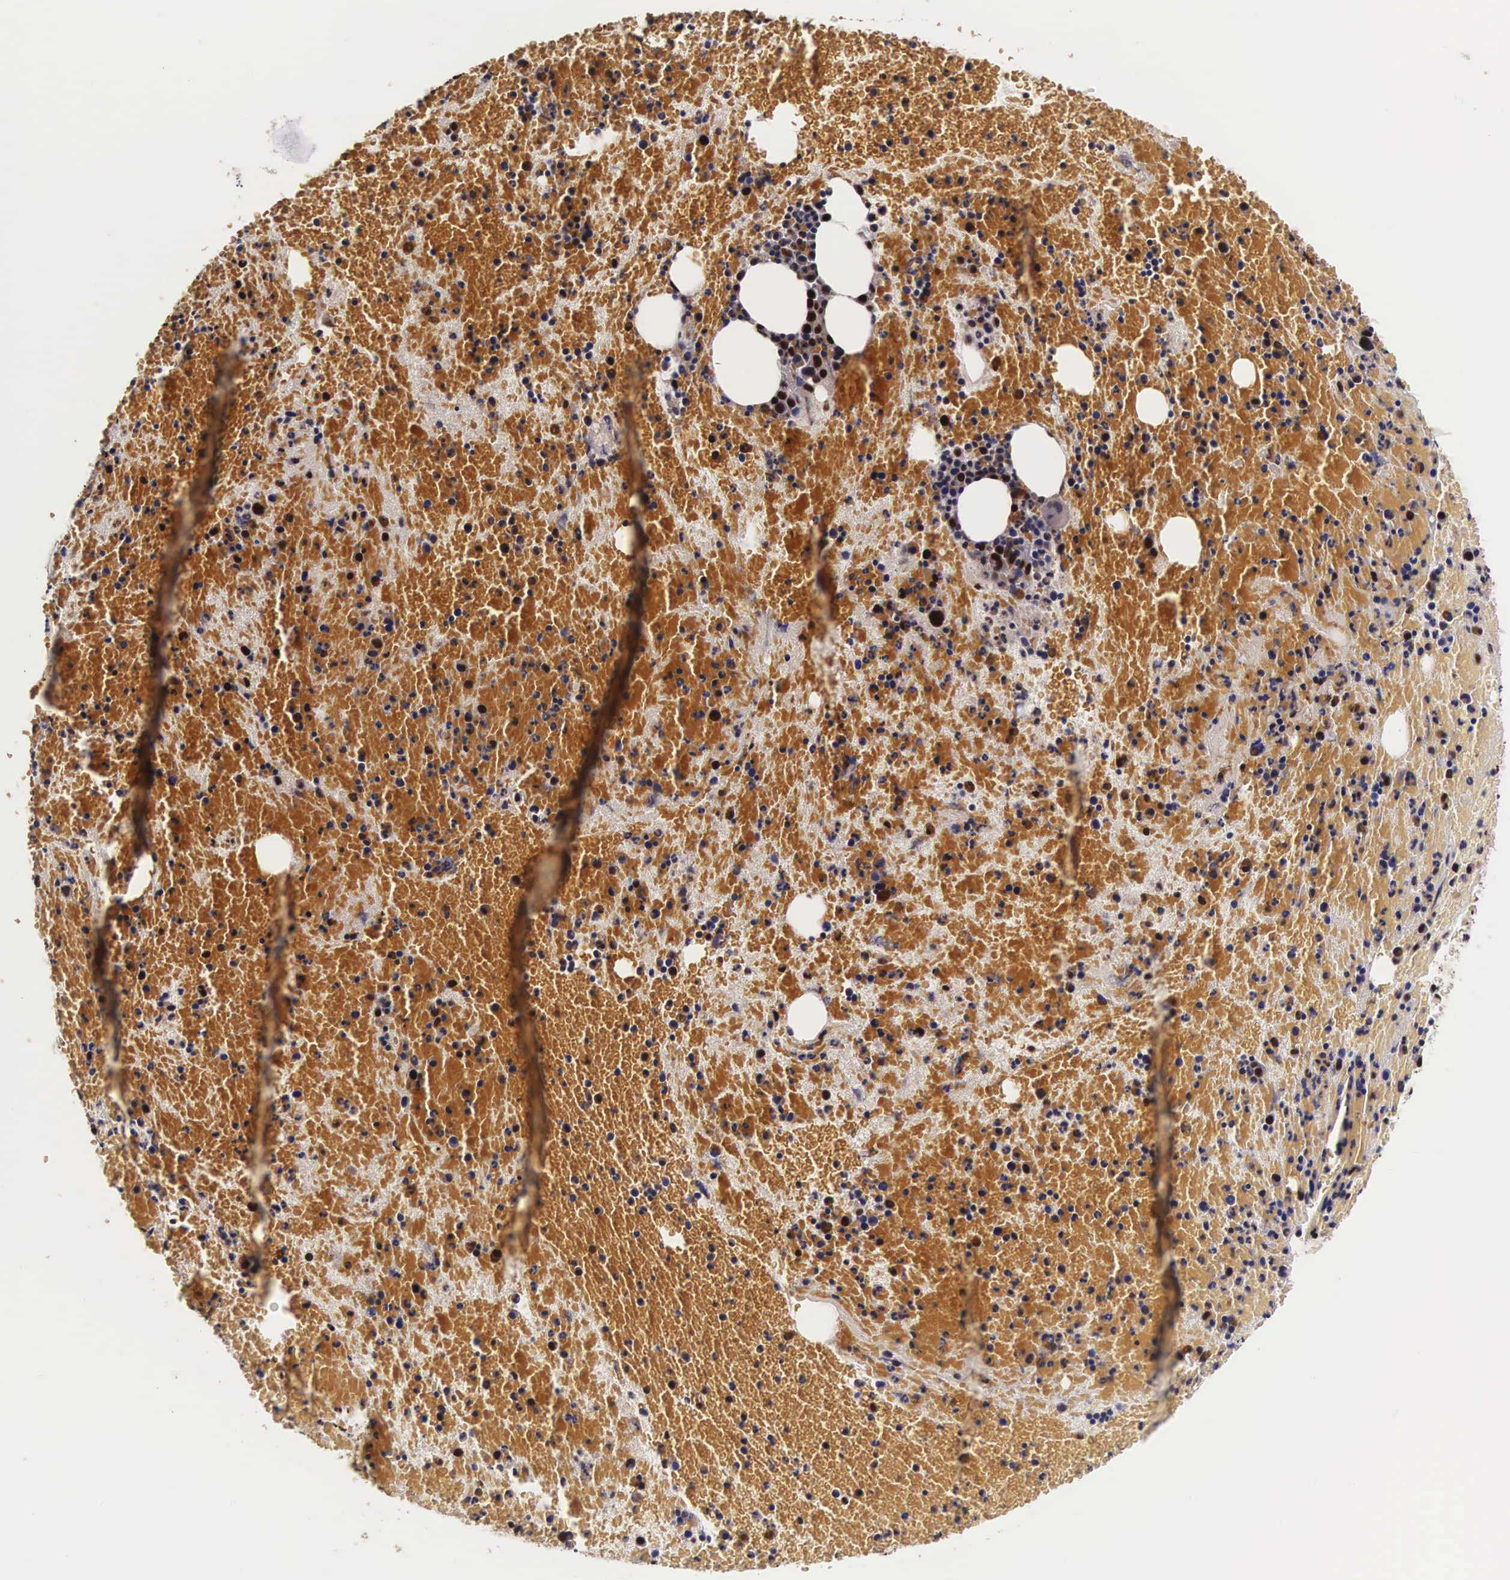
{"staining": {"intensity": "moderate", "quantity": "25%-75%", "location": "nuclear"}, "tissue": "bone marrow", "cell_type": "Hematopoietic cells", "image_type": "normal", "snomed": [{"axis": "morphology", "description": "Normal tissue, NOS"}, {"axis": "topography", "description": "Bone marrow"}], "caption": "A histopathology image showing moderate nuclear expression in about 25%-75% of hematopoietic cells in normal bone marrow, as visualized by brown immunohistochemical staining.", "gene": "BCL2L2", "patient": {"sex": "female", "age": 53}}